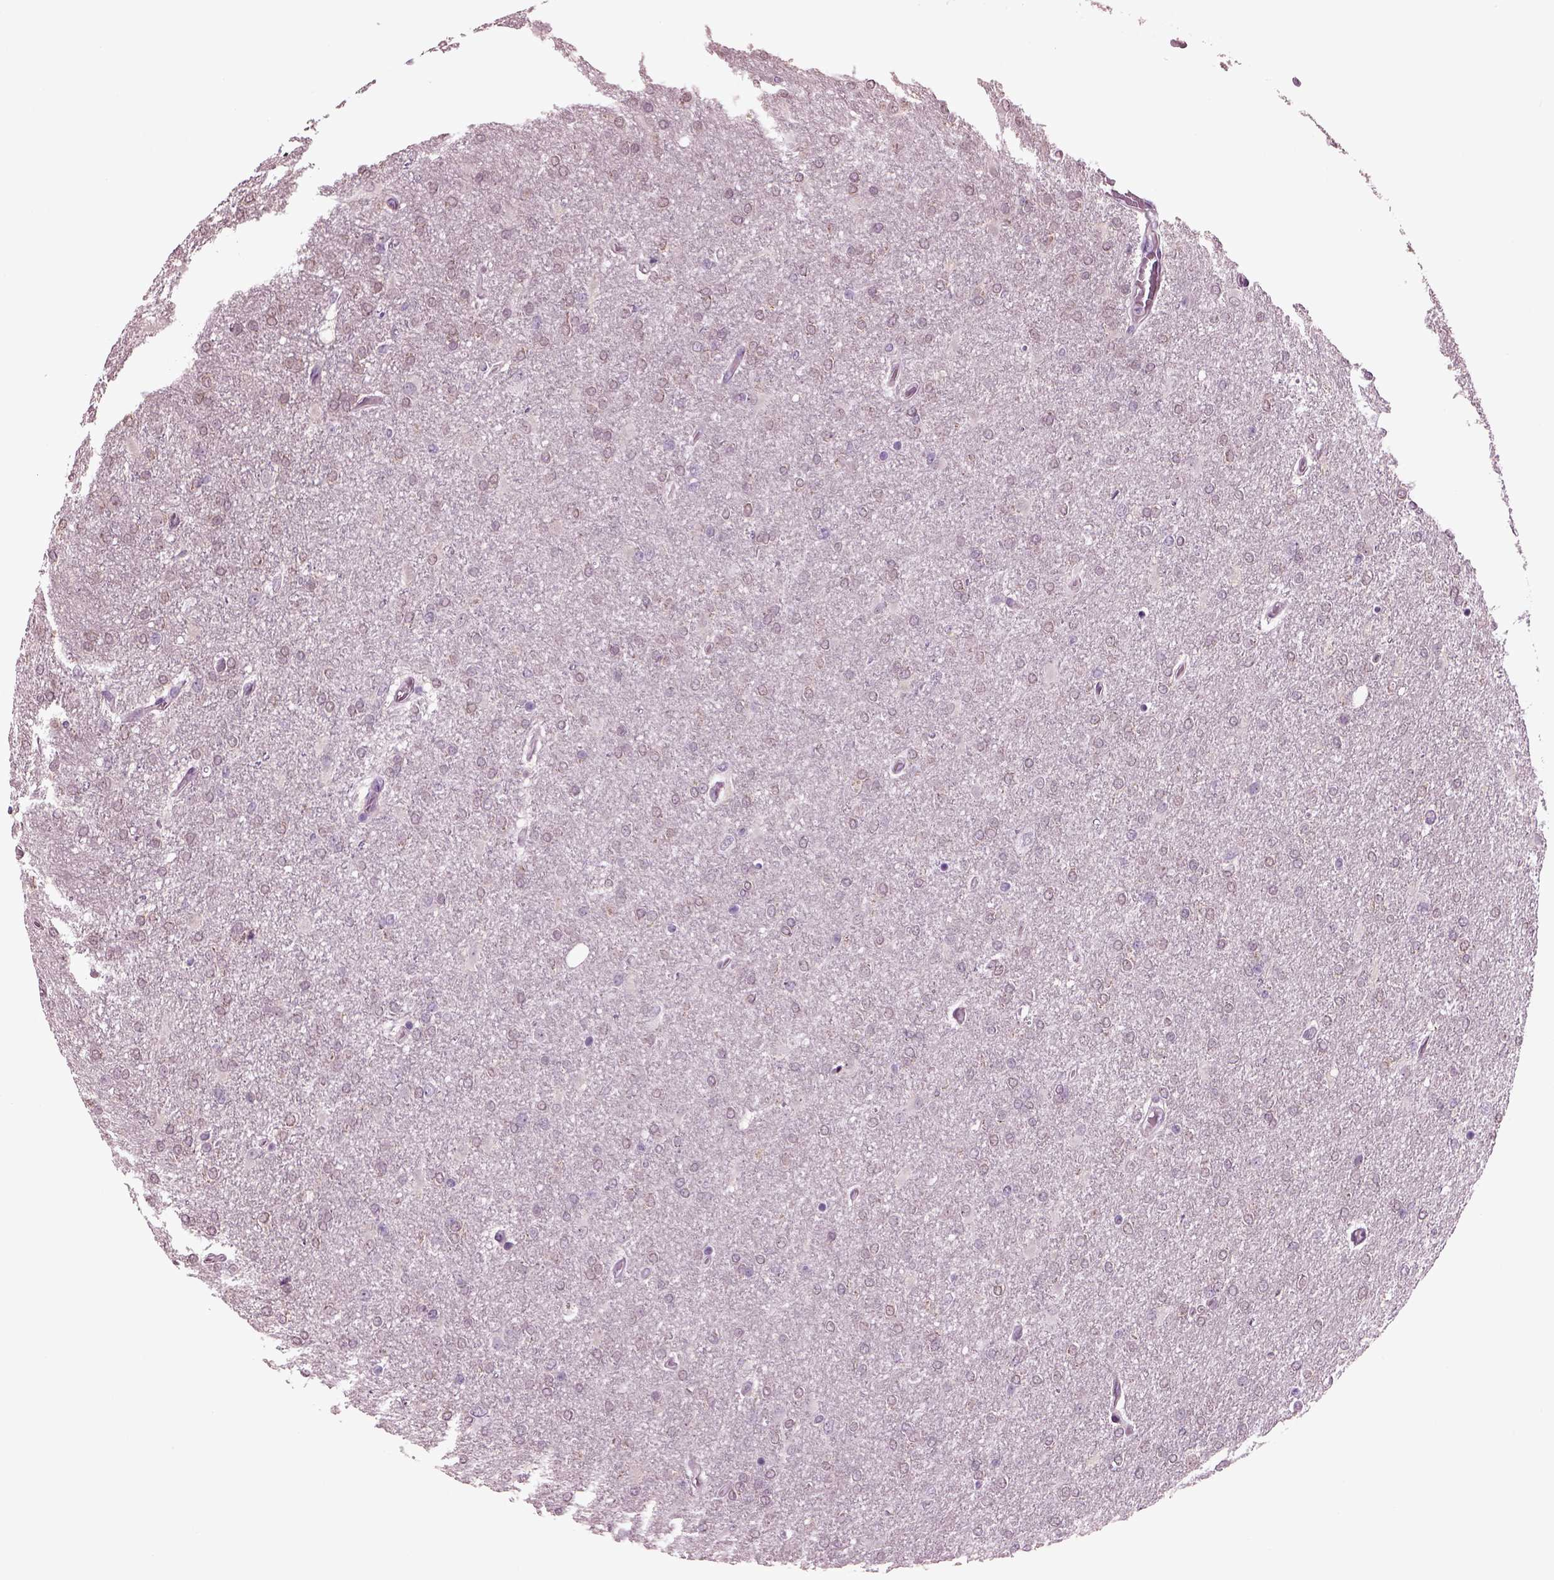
{"staining": {"intensity": "weak", "quantity": "<25%", "location": "cytoplasmic/membranous,nuclear"}, "tissue": "glioma", "cell_type": "Tumor cells", "image_type": "cancer", "snomed": [{"axis": "morphology", "description": "Glioma, malignant, High grade"}, {"axis": "topography", "description": "Cerebral cortex"}], "caption": "Malignant glioma (high-grade) was stained to show a protein in brown. There is no significant expression in tumor cells. (Stains: DAB immunohistochemistry (IHC) with hematoxylin counter stain, Microscopy: brightfield microscopy at high magnification).", "gene": "TPPP2", "patient": {"sex": "male", "age": 70}}